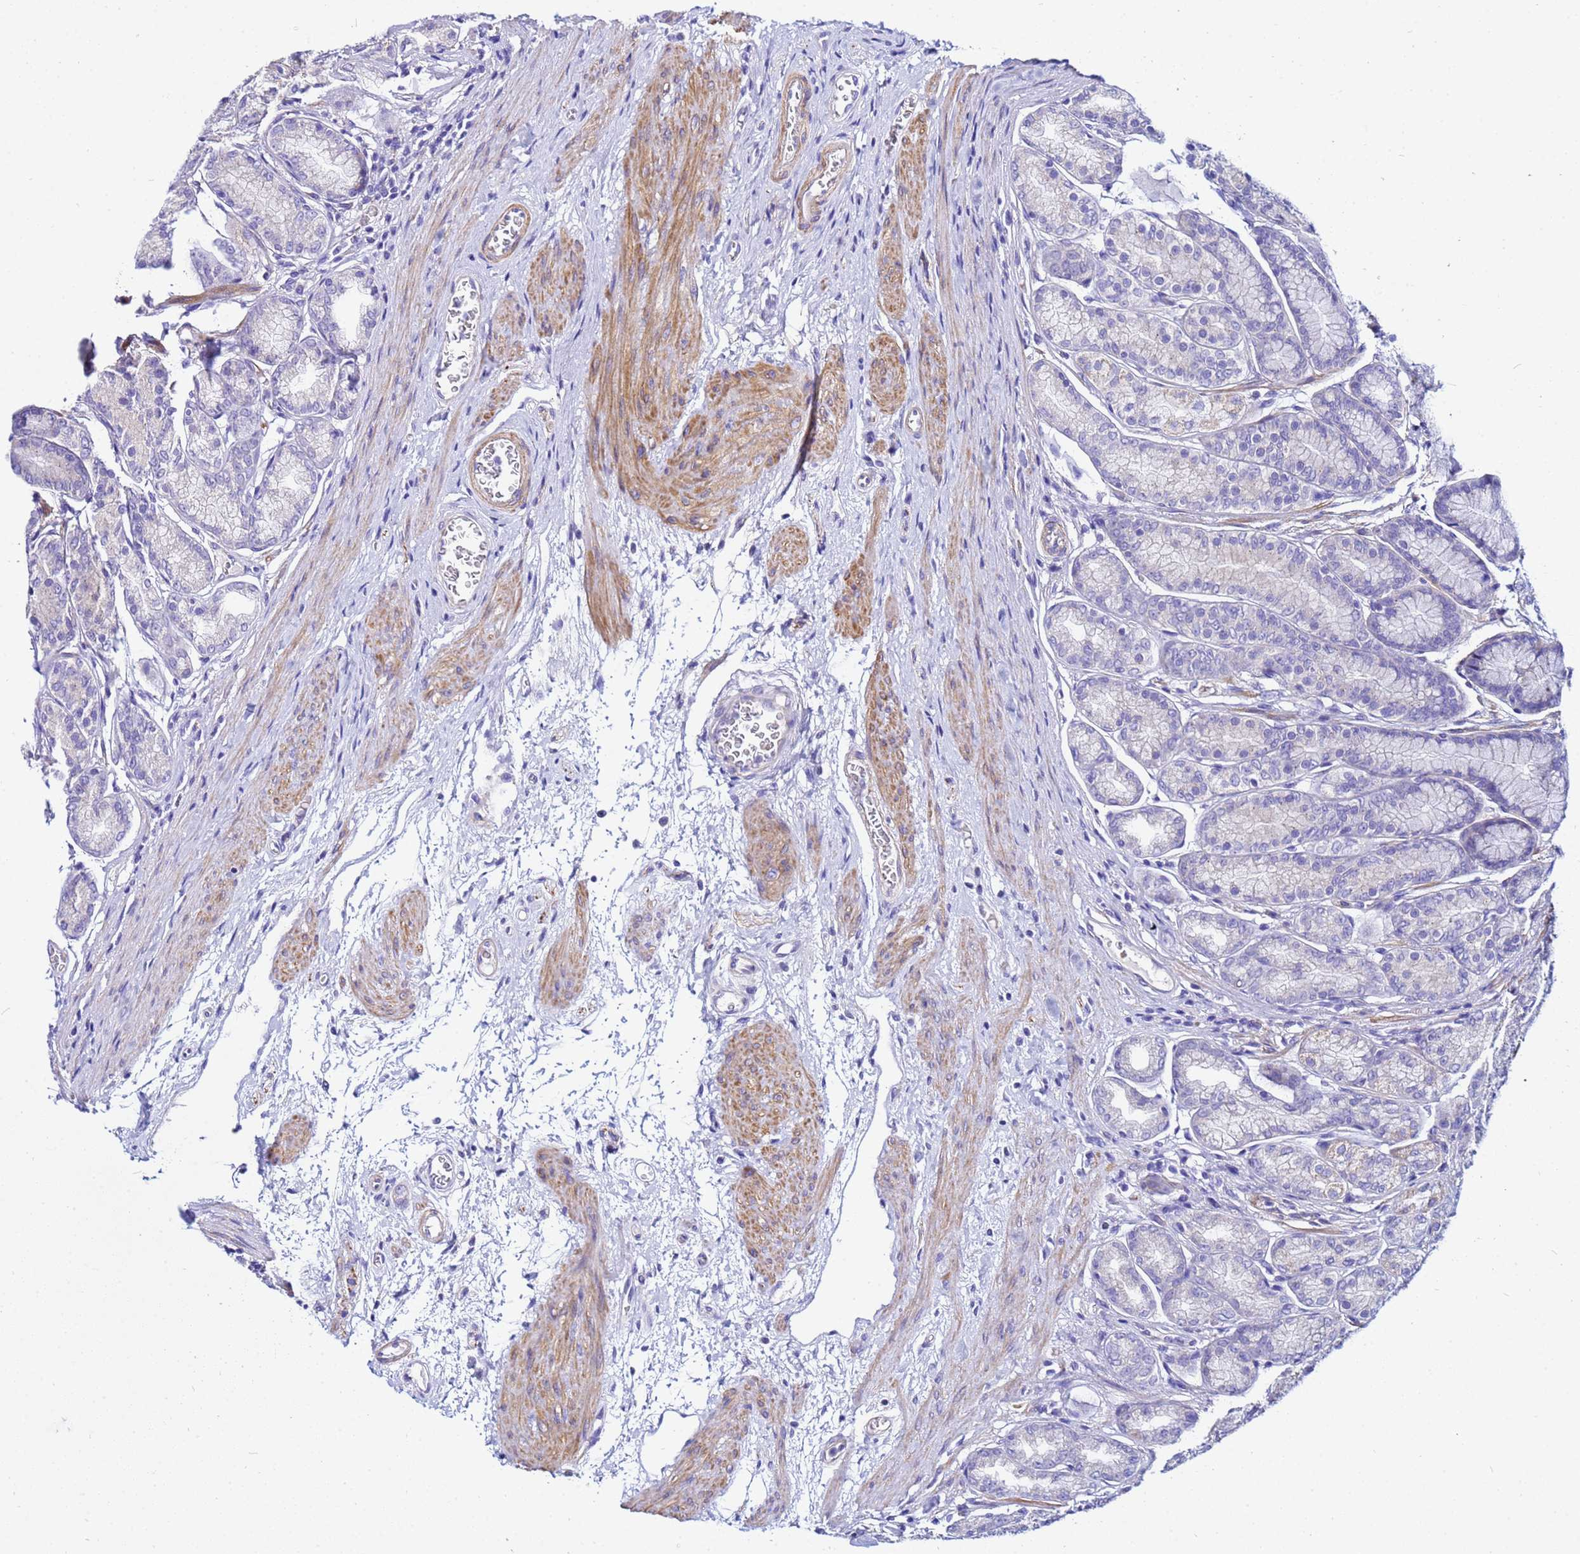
{"staining": {"intensity": "negative", "quantity": "none", "location": "none"}, "tissue": "stomach", "cell_type": "Glandular cells", "image_type": "normal", "snomed": [{"axis": "morphology", "description": "Normal tissue, NOS"}, {"axis": "morphology", "description": "Adenocarcinoma, NOS"}, {"axis": "morphology", "description": "Adenocarcinoma, High grade"}, {"axis": "topography", "description": "Stomach, upper"}, {"axis": "topography", "description": "Stomach"}], "caption": "A high-resolution micrograph shows IHC staining of benign stomach, which demonstrates no significant expression in glandular cells.", "gene": "USP18", "patient": {"sex": "female", "age": 65}}